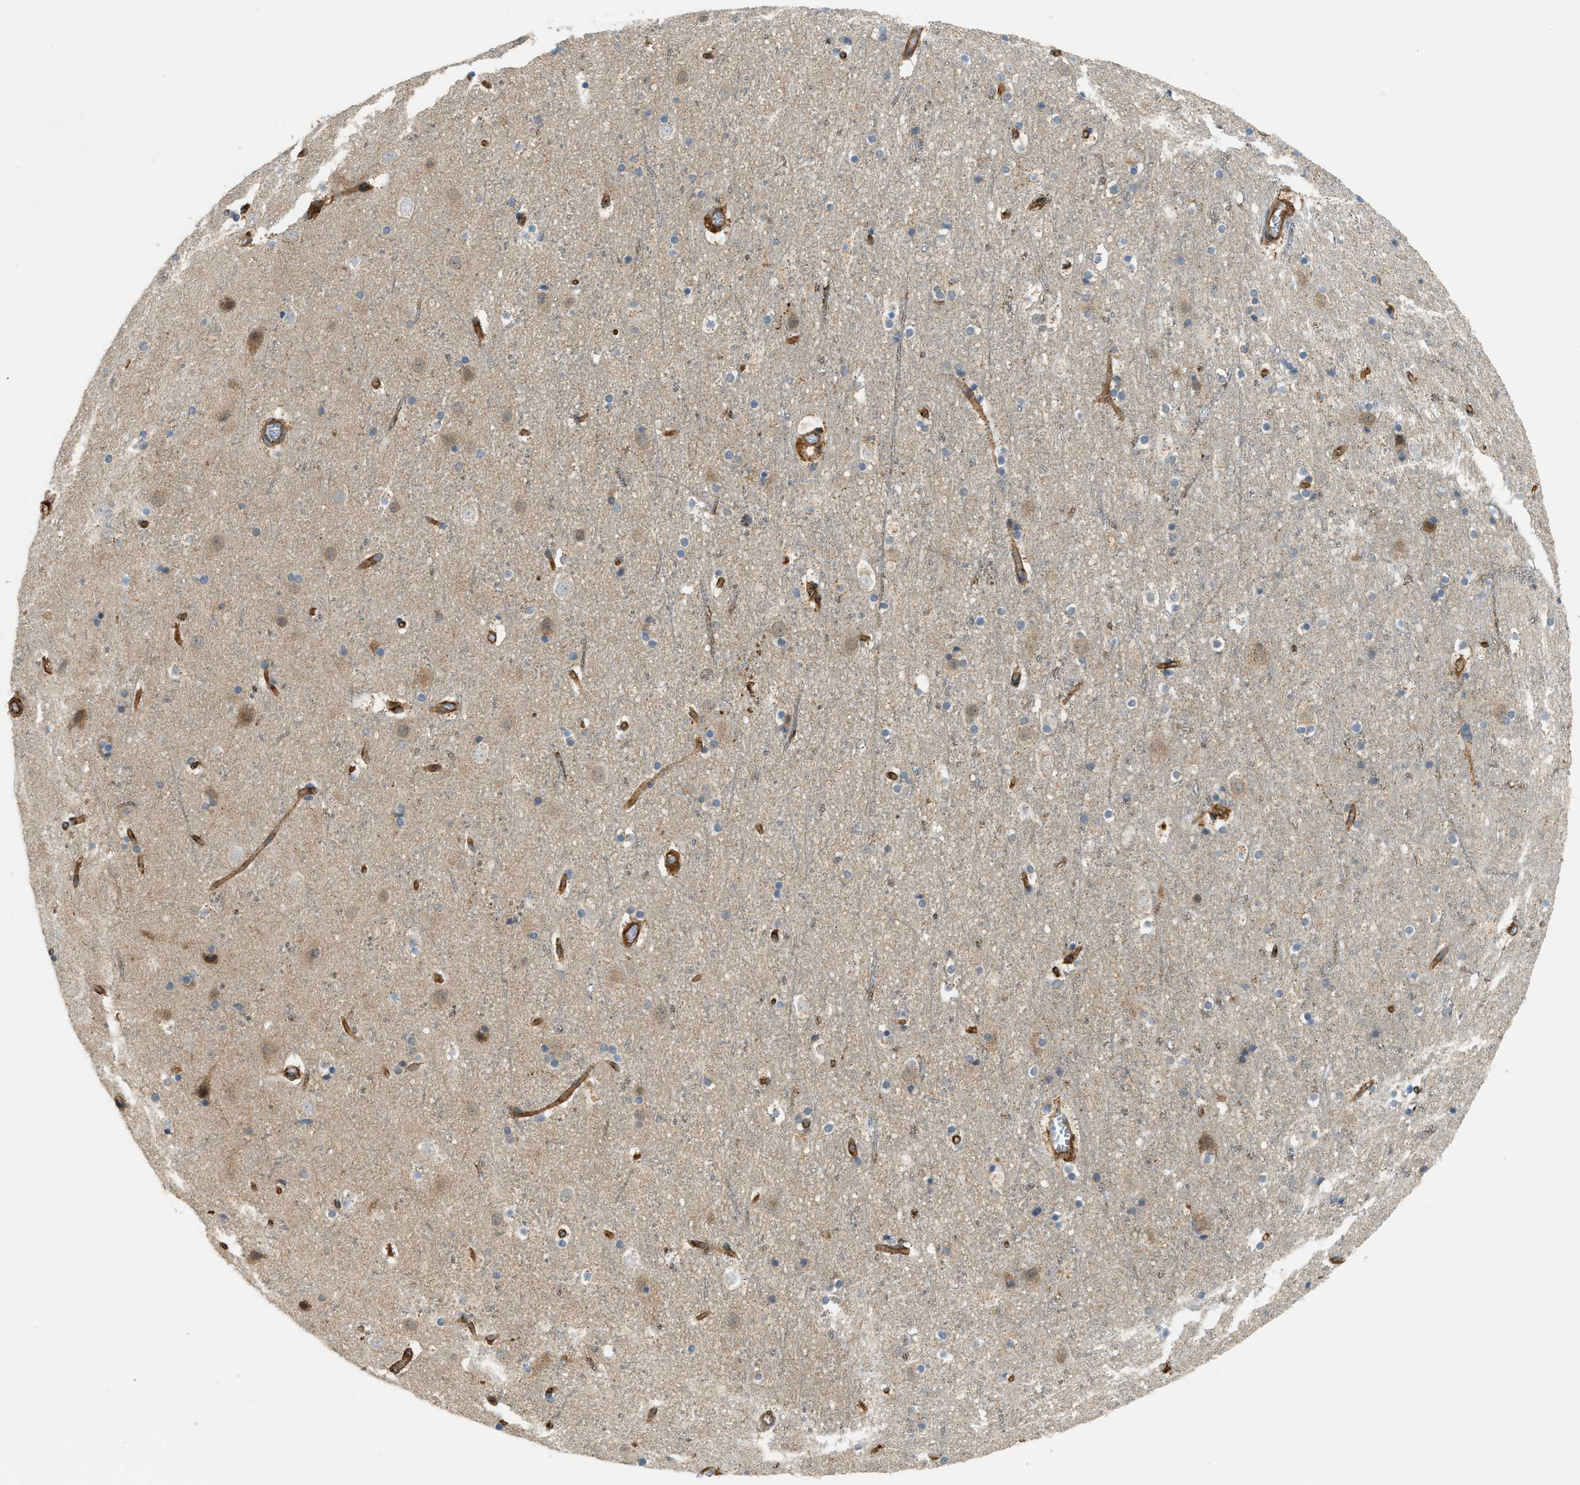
{"staining": {"intensity": "moderate", "quantity": ">75%", "location": "cytoplasmic/membranous"}, "tissue": "cerebral cortex", "cell_type": "Endothelial cells", "image_type": "normal", "snomed": [{"axis": "morphology", "description": "Normal tissue, NOS"}, {"axis": "topography", "description": "Cerebral cortex"}], "caption": "IHC photomicrograph of benign cerebral cortex: cerebral cortex stained using immunohistochemistry displays medium levels of moderate protein expression localized specifically in the cytoplasmic/membranous of endothelial cells, appearing as a cytoplasmic/membranous brown color.", "gene": "BAG4", "patient": {"sex": "male", "age": 45}}